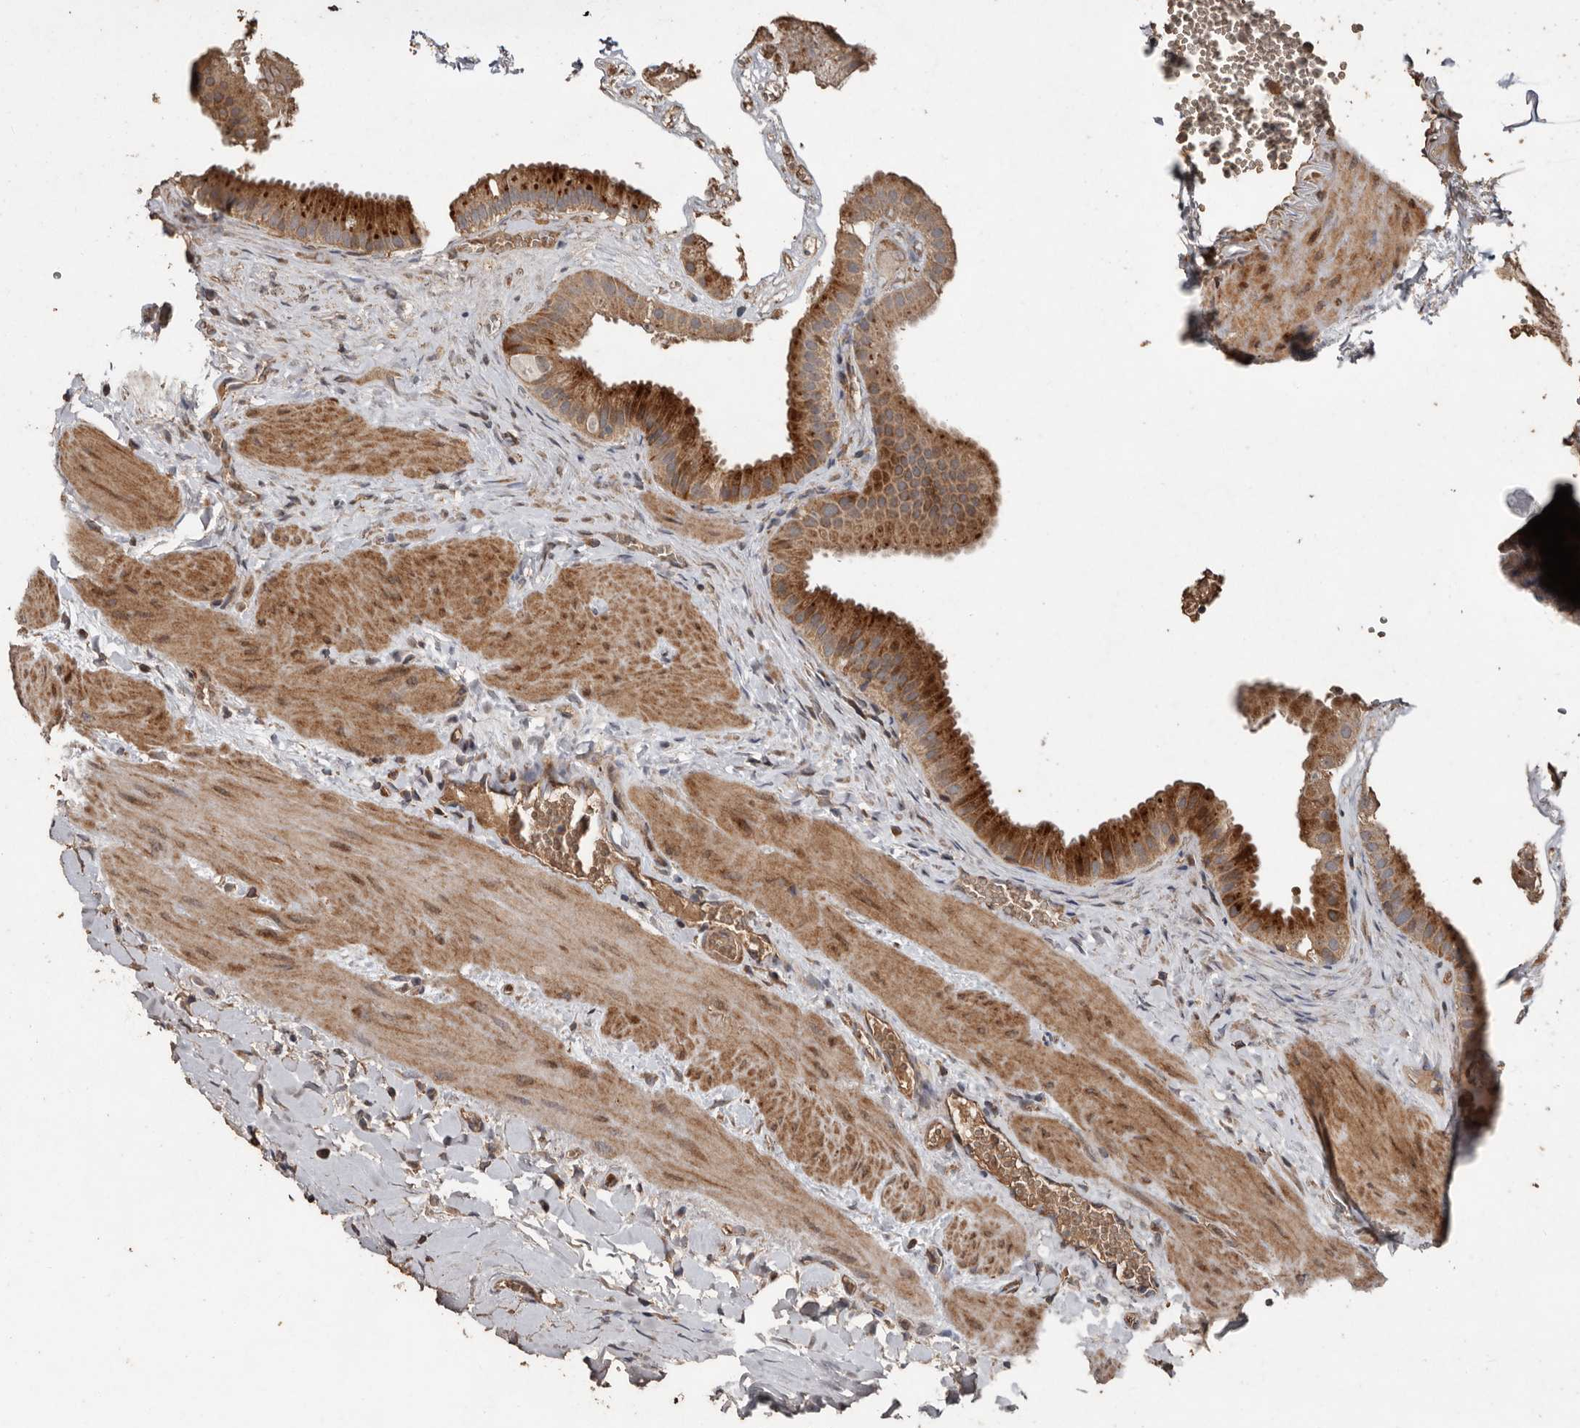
{"staining": {"intensity": "moderate", "quantity": ">75%", "location": "cytoplasmic/membranous"}, "tissue": "gallbladder", "cell_type": "Glandular cells", "image_type": "normal", "snomed": [{"axis": "morphology", "description": "Normal tissue, NOS"}, {"axis": "topography", "description": "Gallbladder"}], "caption": "A histopathology image showing moderate cytoplasmic/membranous staining in approximately >75% of glandular cells in unremarkable gallbladder, as visualized by brown immunohistochemical staining.", "gene": "RANBP17", "patient": {"sex": "male", "age": 55}}